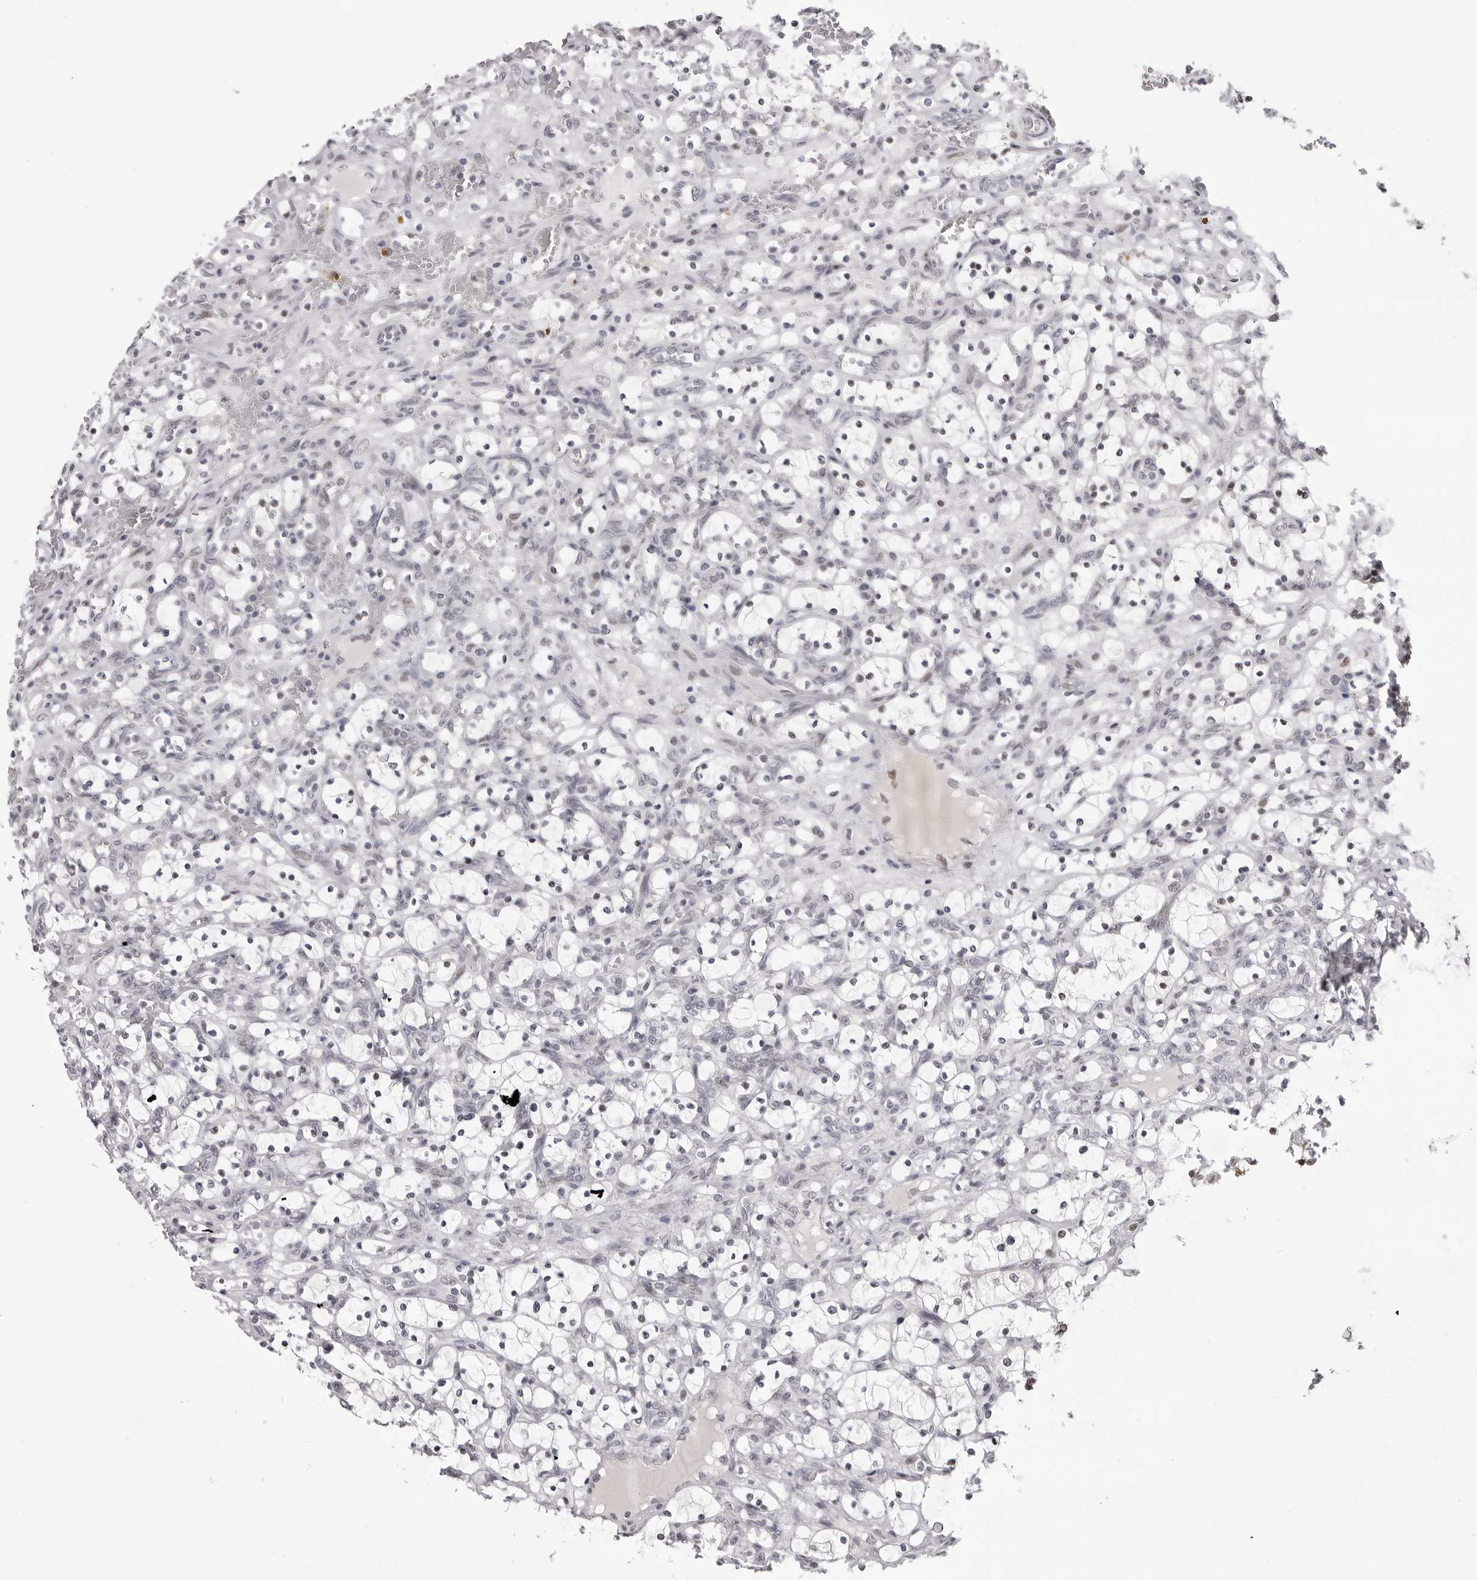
{"staining": {"intensity": "negative", "quantity": "none", "location": "none"}, "tissue": "renal cancer", "cell_type": "Tumor cells", "image_type": "cancer", "snomed": [{"axis": "morphology", "description": "Adenocarcinoma, NOS"}, {"axis": "topography", "description": "Kidney"}], "caption": "The micrograph exhibits no staining of tumor cells in renal cancer.", "gene": "PHF3", "patient": {"sex": "female", "age": 69}}